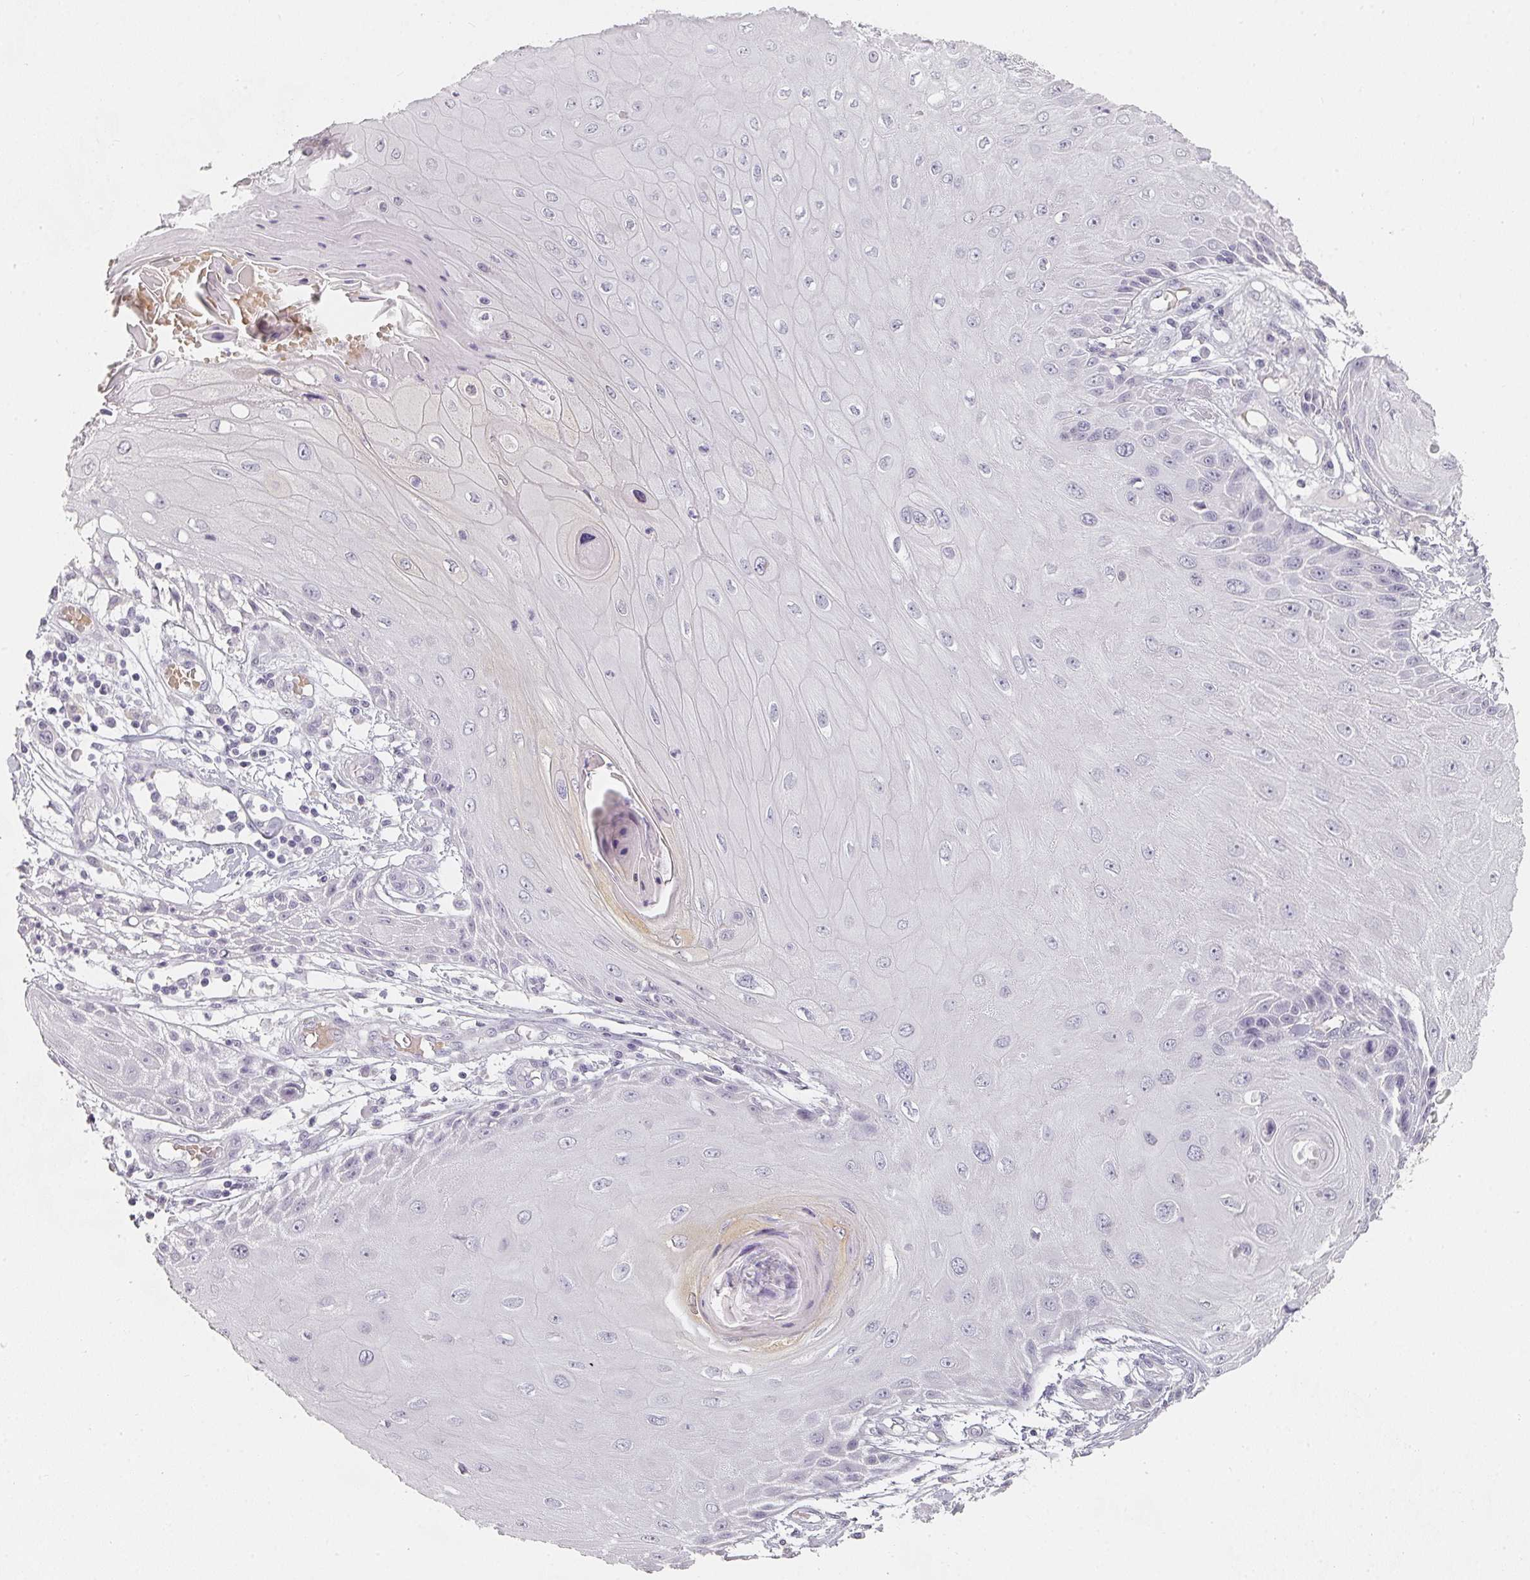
{"staining": {"intensity": "negative", "quantity": "none", "location": "none"}, "tissue": "skin cancer", "cell_type": "Tumor cells", "image_type": "cancer", "snomed": [{"axis": "morphology", "description": "Squamous cell carcinoma, NOS"}, {"axis": "topography", "description": "Skin"}, {"axis": "topography", "description": "Vulva"}], "caption": "Human skin cancer stained for a protein using immunohistochemistry shows no positivity in tumor cells.", "gene": "SHISA2", "patient": {"sex": "female", "age": 44}}